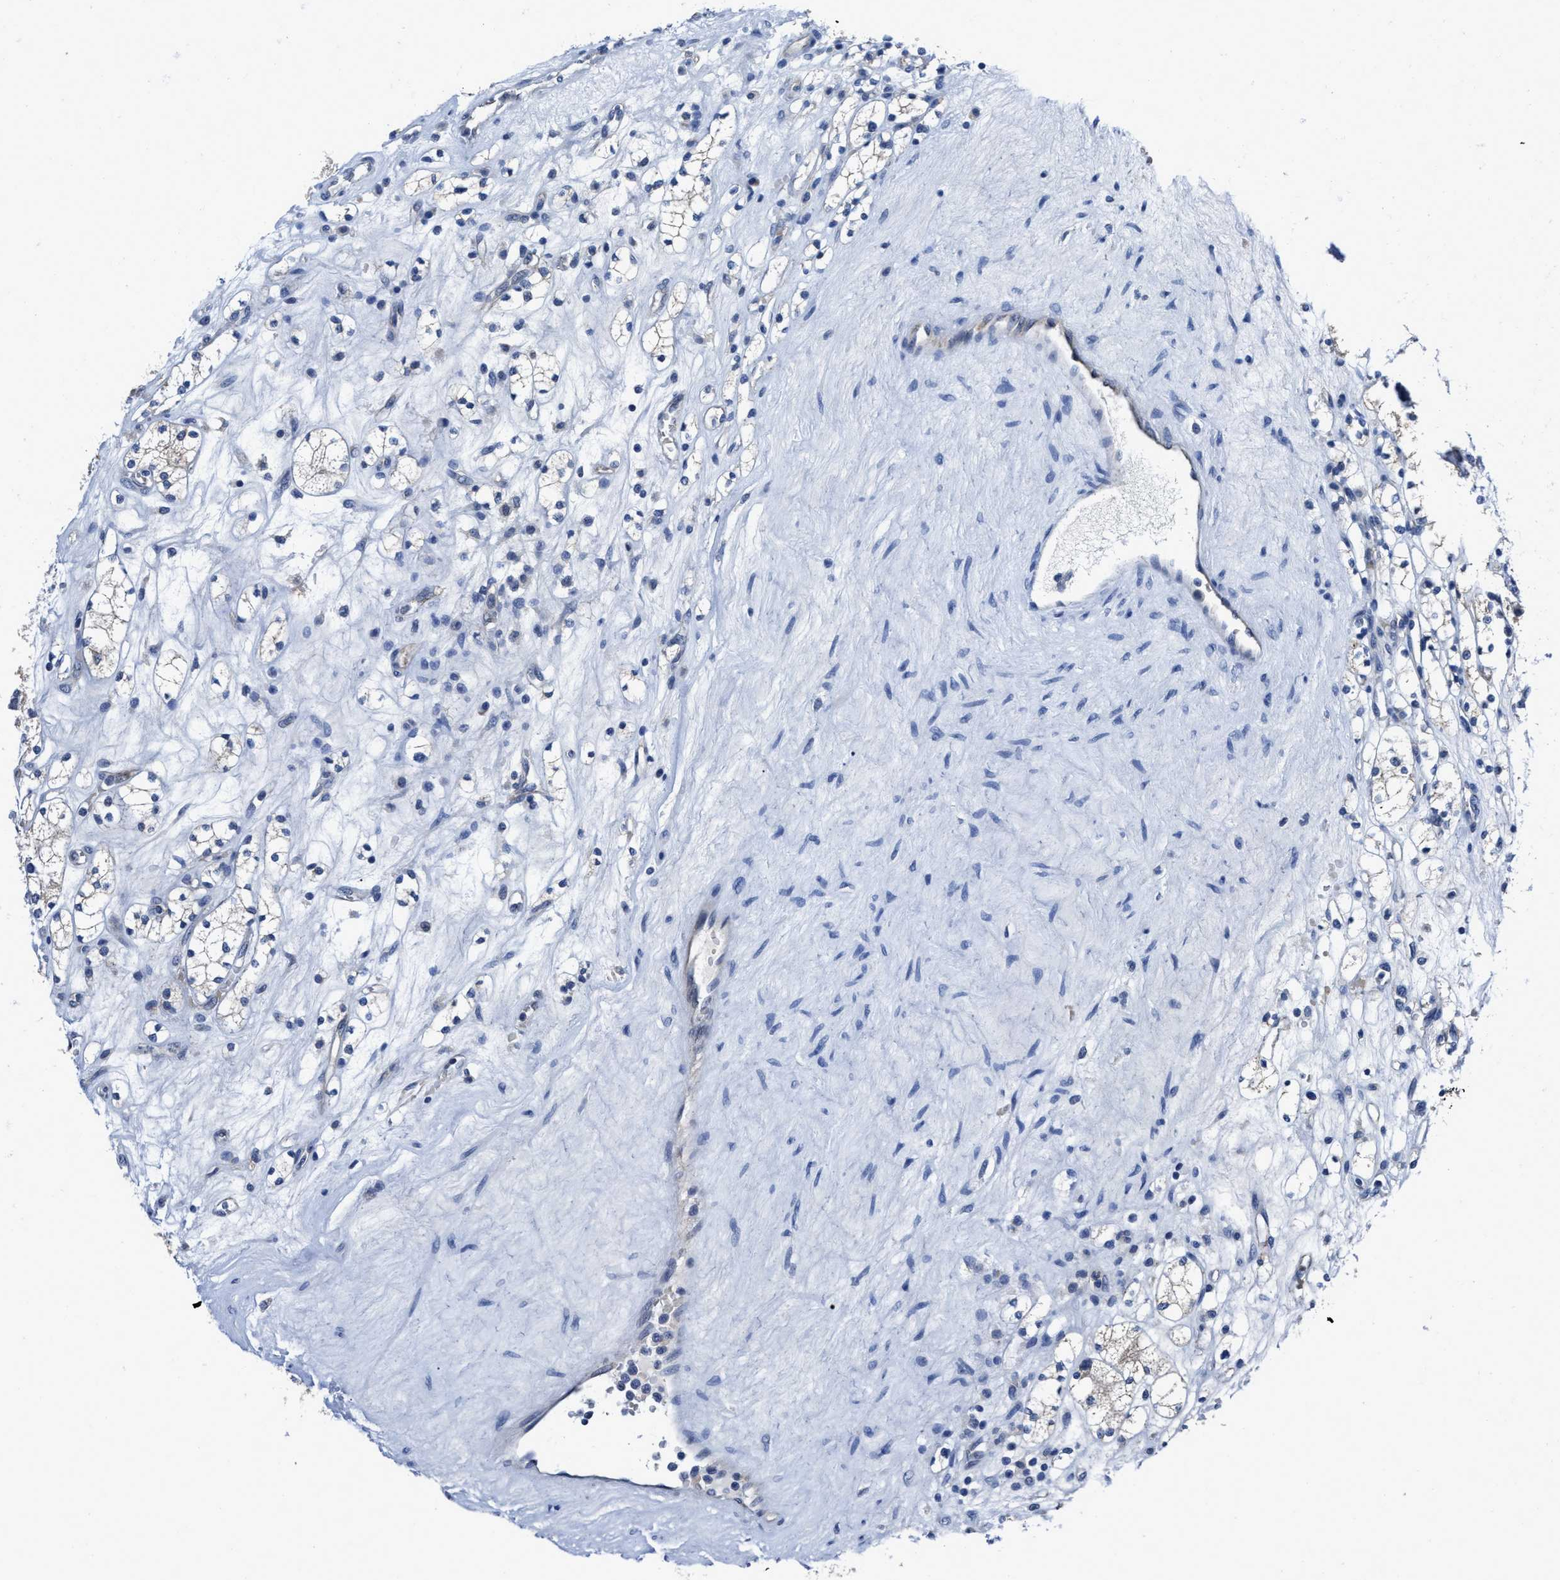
{"staining": {"intensity": "negative", "quantity": "none", "location": "none"}, "tissue": "renal cancer", "cell_type": "Tumor cells", "image_type": "cancer", "snomed": [{"axis": "morphology", "description": "Adenocarcinoma, NOS"}, {"axis": "topography", "description": "Kidney"}], "caption": "Histopathology image shows no significant protein staining in tumor cells of renal adenocarcinoma.", "gene": "GHITM", "patient": {"sex": "male", "age": 77}}